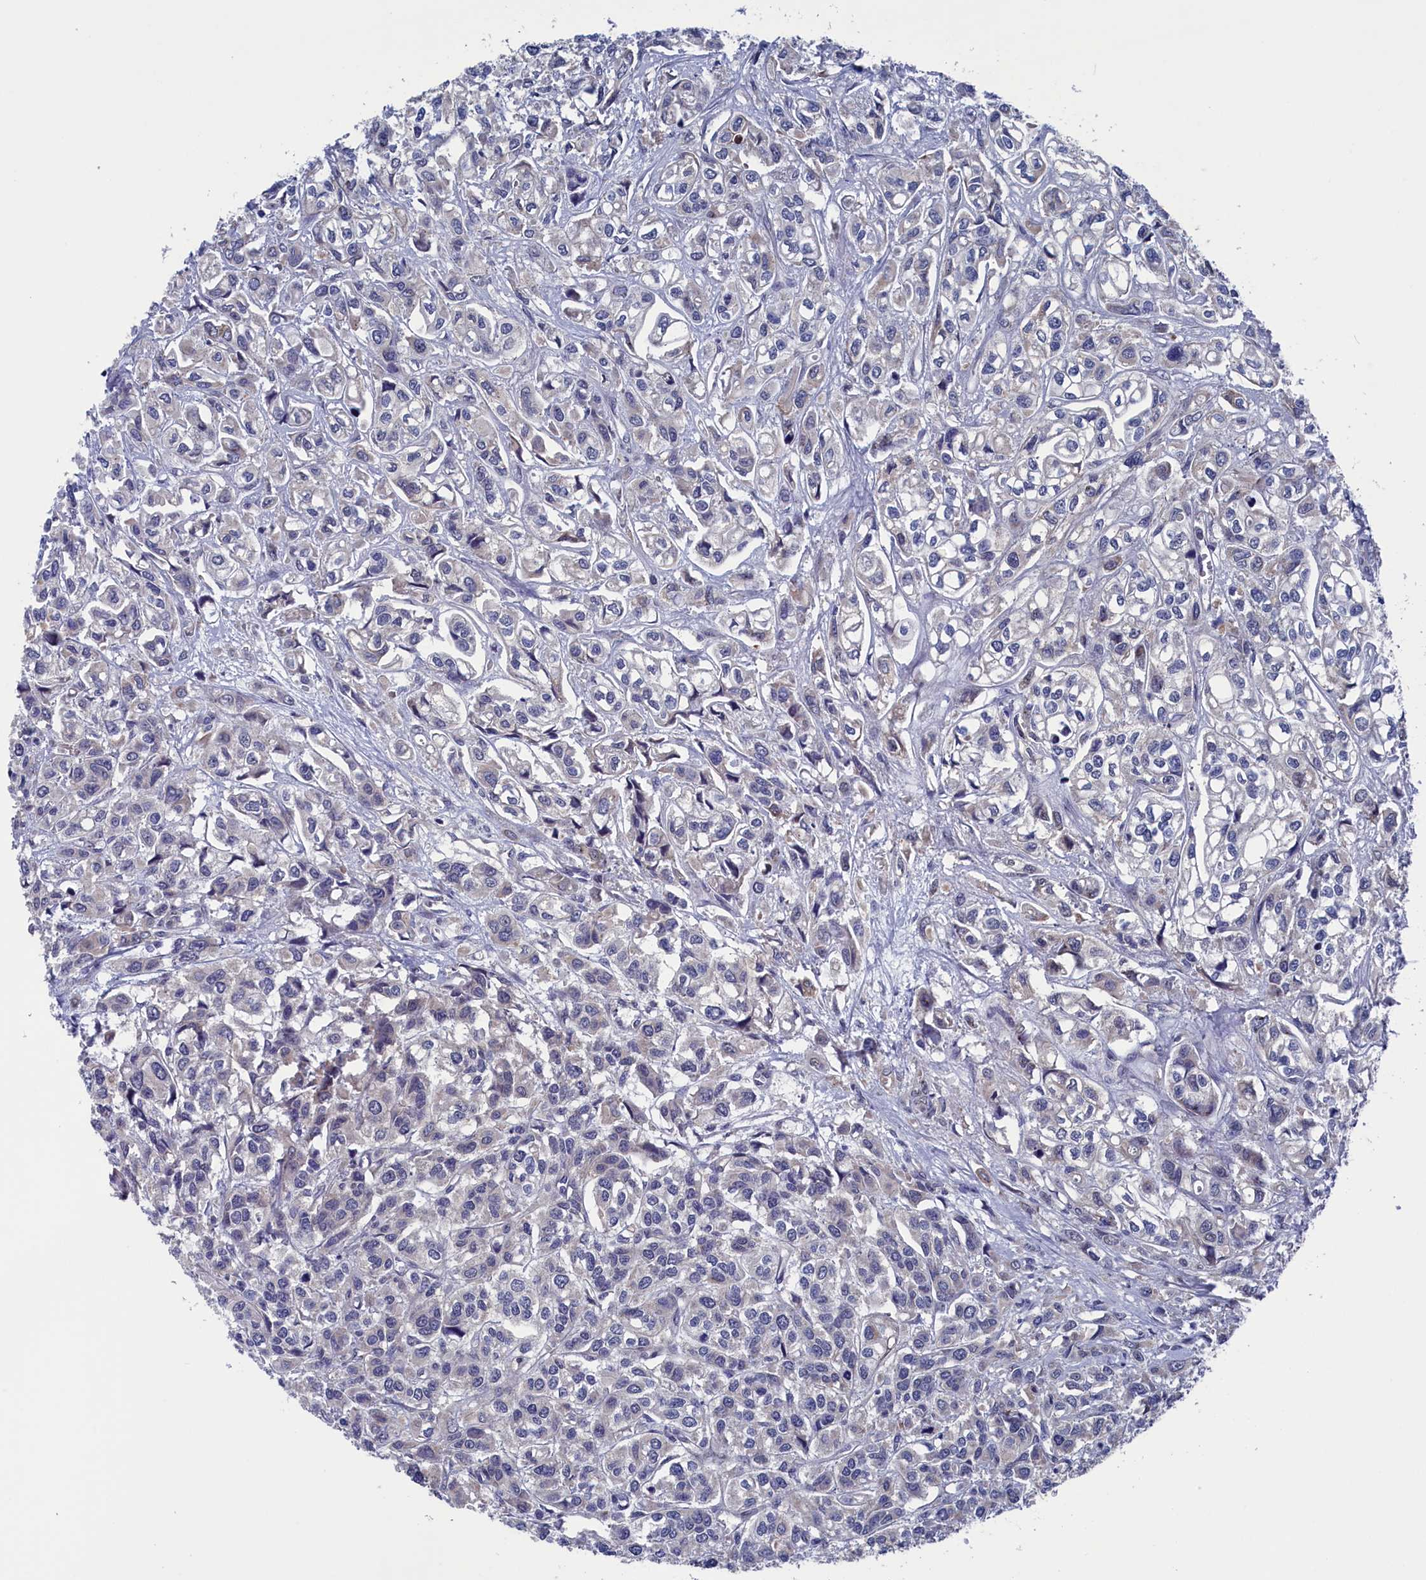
{"staining": {"intensity": "weak", "quantity": "<25%", "location": "cytoplasmic/membranous"}, "tissue": "urothelial cancer", "cell_type": "Tumor cells", "image_type": "cancer", "snomed": [{"axis": "morphology", "description": "Urothelial carcinoma, High grade"}, {"axis": "topography", "description": "Urinary bladder"}], "caption": "This histopathology image is of high-grade urothelial carcinoma stained with immunohistochemistry to label a protein in brown with the nuclei are counter-stained blue. There is no positivity in tumor cells.", "gene": "SPATA13", "patient": {"sex": "male", "age": 67}}